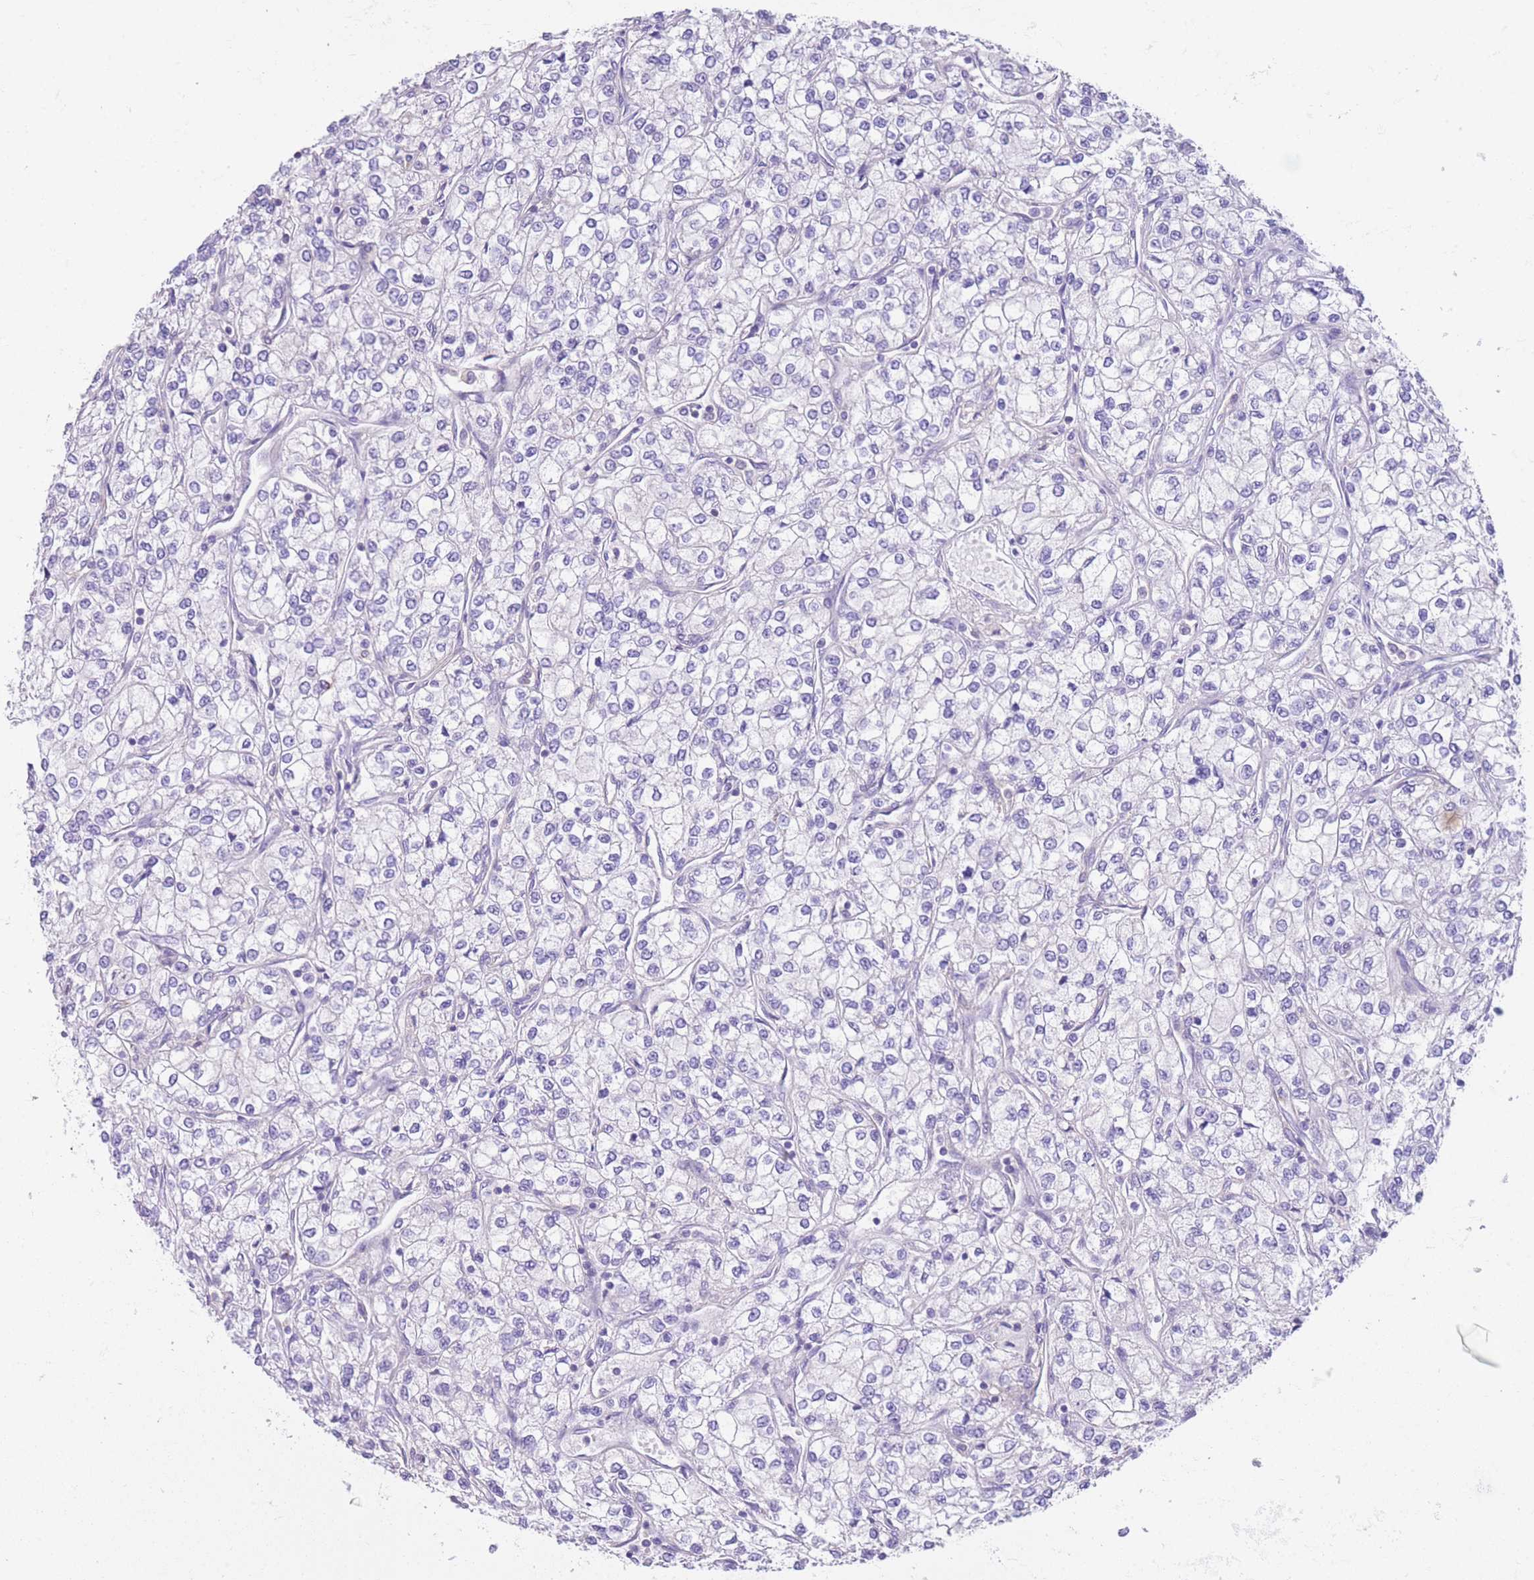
{"staining": {"intensity": "negative", "quantity": "none", "location": "none"}, "tissue": "renal cancer", "cell_type": "Tumor cells", "image_type": "cancer", "snomed": [{"axis": "morphology", "description": "Adenocarcinoma, NOS"}, {"axis": "topography", "description": "Kidney"}], "caption": "The immunohistochemistry micrograph has no significant positivity in tumor cells of adenocarcinoma (renal) tissue.", "gene": "LDB3", "patient": {"sex": "male", "age": 80}}